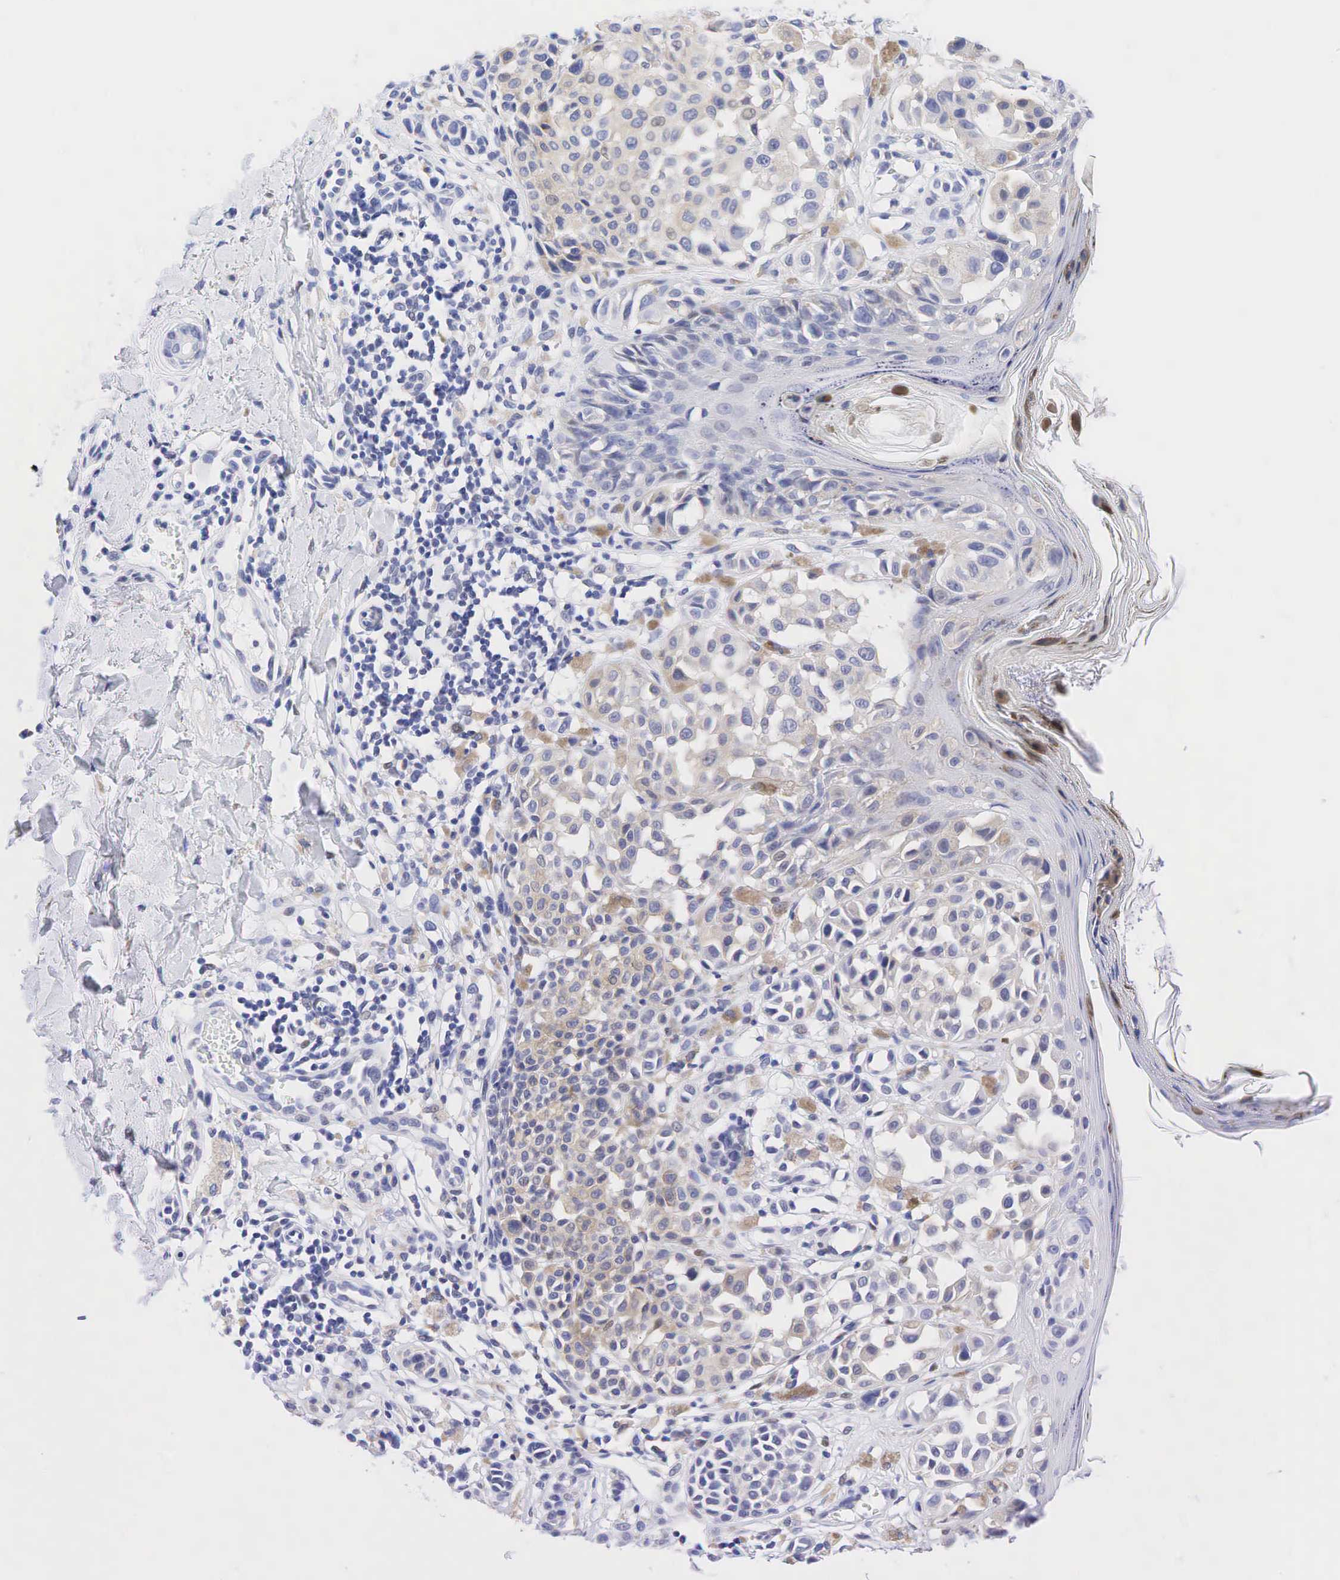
{"staining": {"intensity": "negative", "quantity": "none", "location": "none"}, "tissue": "melanoma", "cell_type": "Tumor cells", "image_type": "cancer", "snomed": [{"axis": "morphology", "description": "Malignant melanoma, NOS"}, {"axis": "topography", "description": "Skin"}], "caption": "The image shows no staining of tumor cells in melanoma. (DAB (3,3'-diaminobenzidine) immunohistochemistry (IHC), high magnification).", "gene": "AR", "patient": {"sex": "male", "age": 67}}